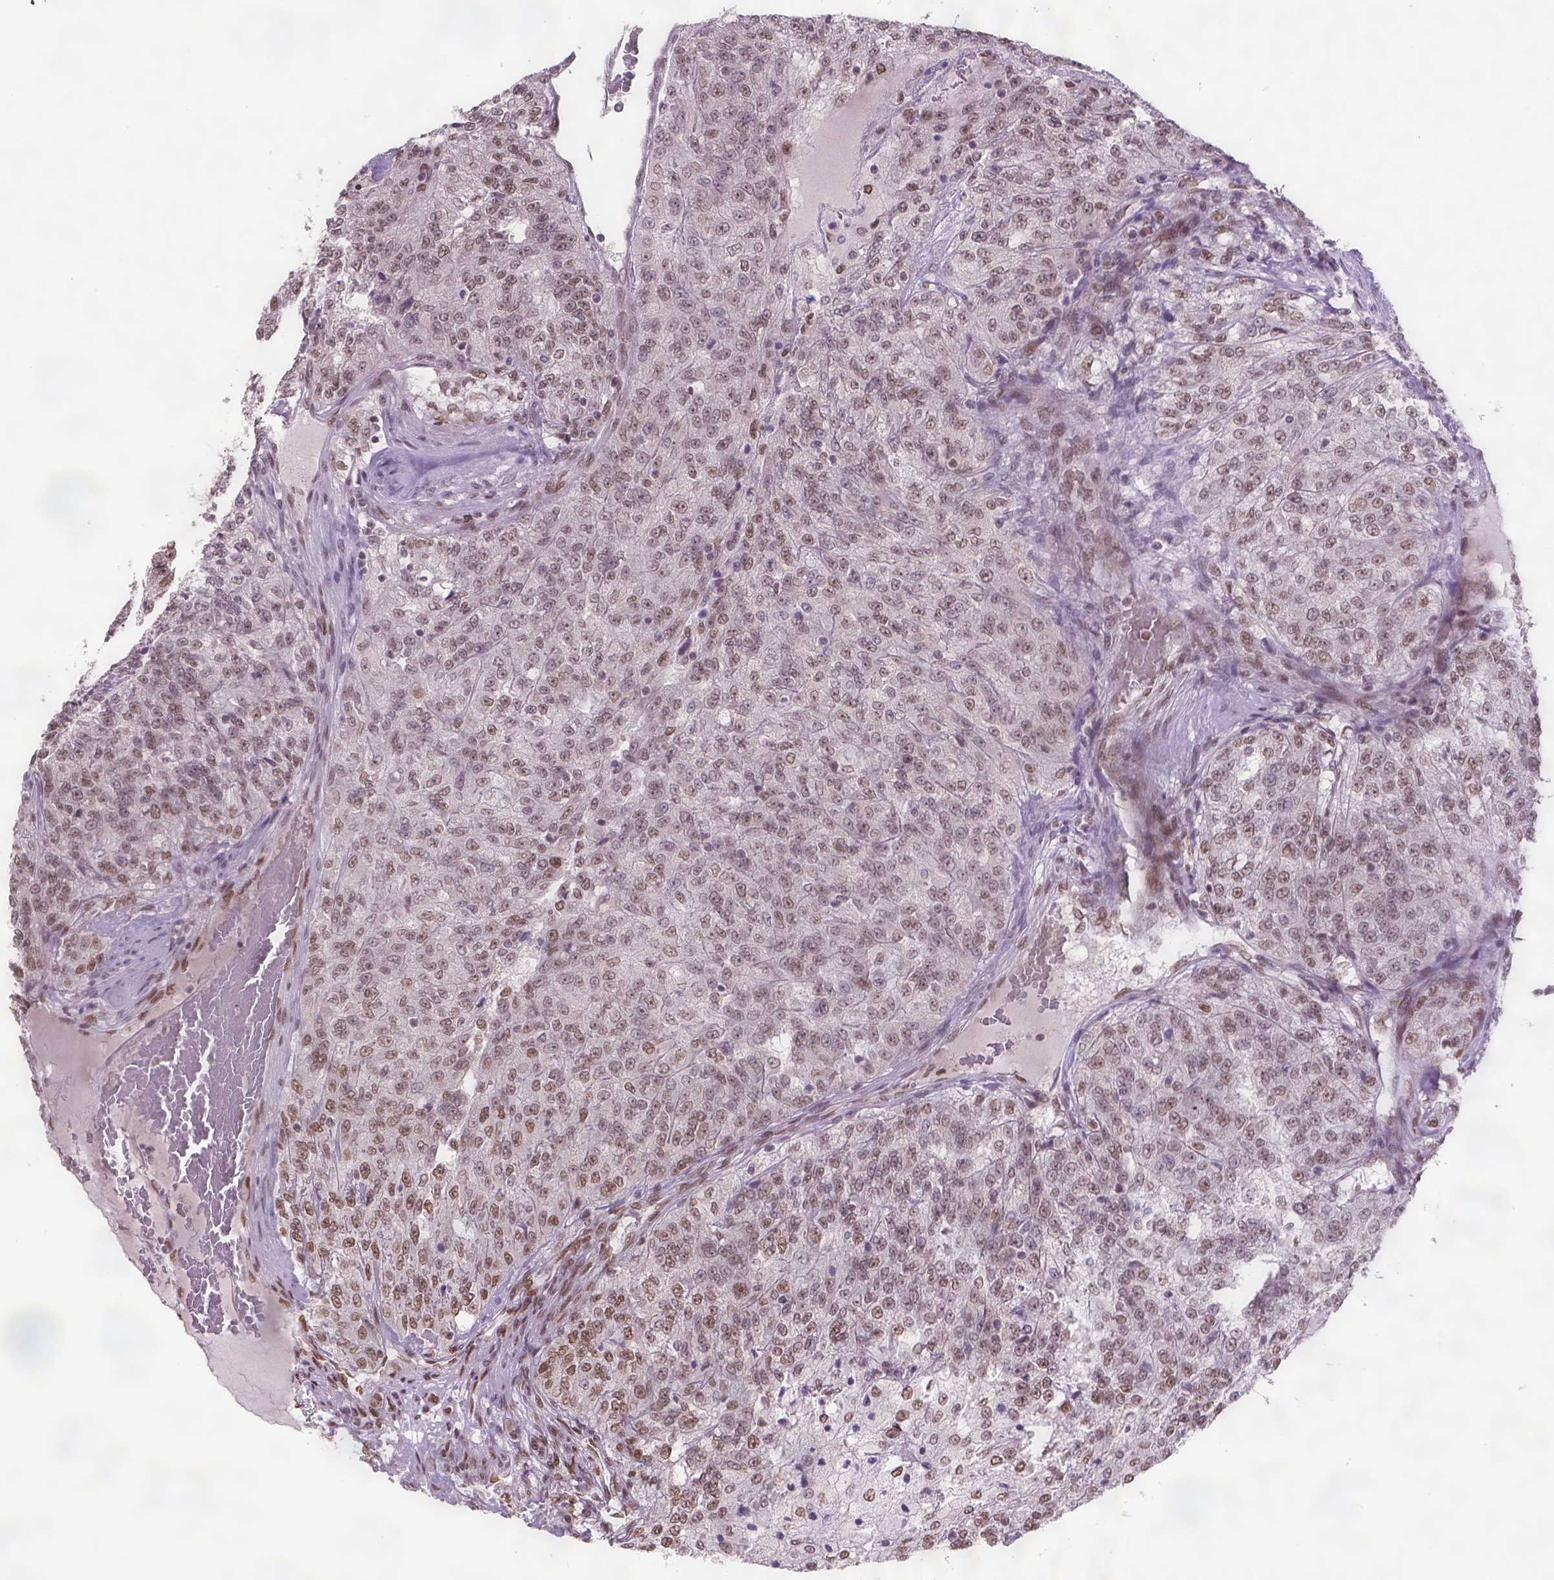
{"staining": {"intensity": "moderate", "quantity": ">75%", "location": "nuclear"}, "tissue": "renal cancer", "cell_type": "Tumor cells", "image_type": "cancer", "snomed": [{"axis": "morphology", "description": "Adenocarcinoma, NOS"}, {"axis": "topography", "description": "Kidney"}], "caption": "Immunohistochemistry (IHC) (DAB (3,3'-diaminobenzidine)) staining of human renal cancer demonstrates moderate nuclear protein expression in approximately >75% of tumor cells. (DAB (3,3'-diaminobenzidine) IHC with brightfield microscopy, high magnification).", "gene": "FANCE", "patient": {"sex": "female", "age": 63}}